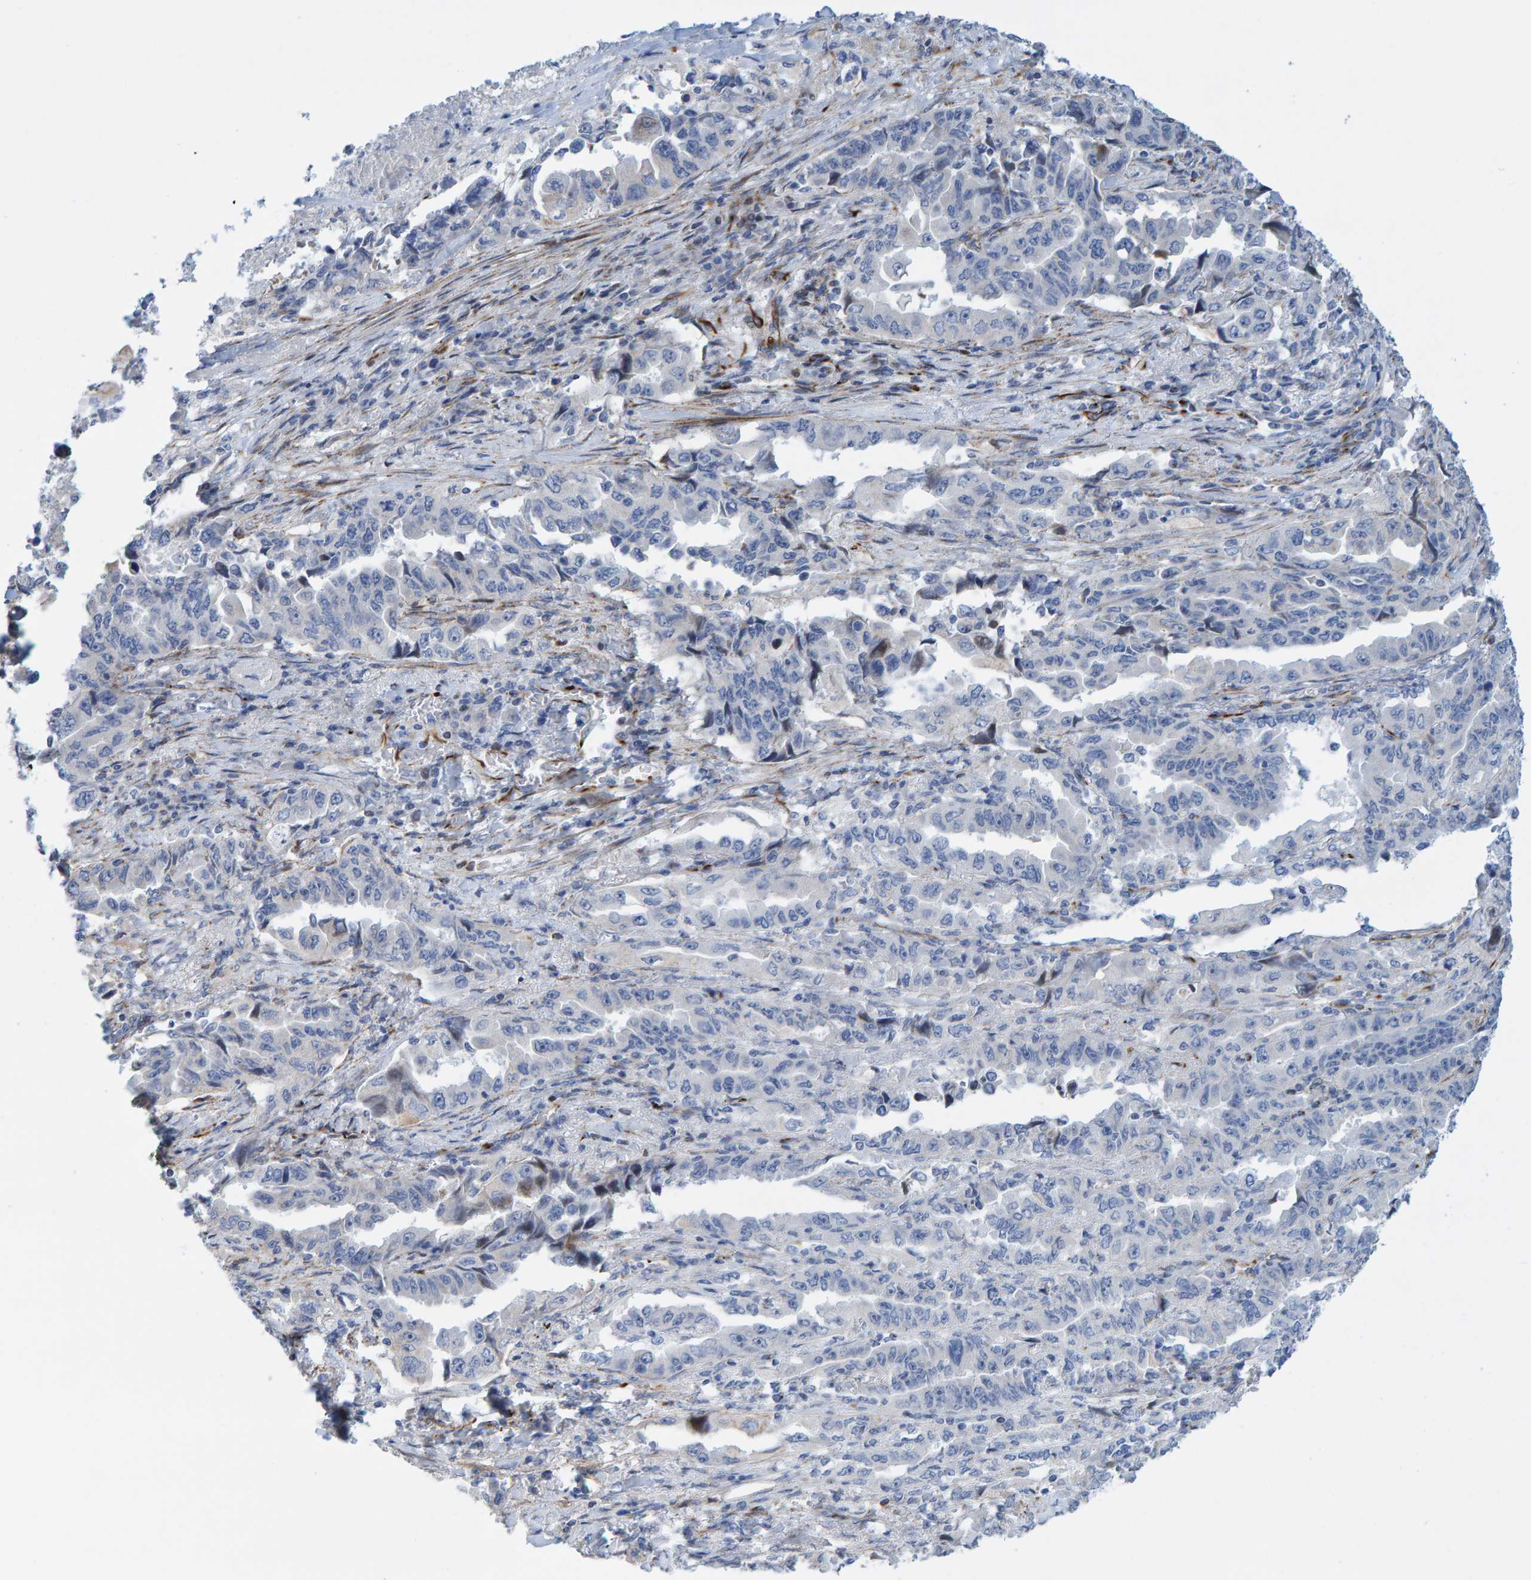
{"staining": {"intensity": "negative", "quantity": "none", "location": "none"}, "tissue": "lung cancer", "cell_type": "Tumor cells", "image_type": "cancer", "snomed": [{"axis": "morphology", "description": "Adenocarcinoma, NOS"}, {"axis": "topography", "description": "Lung"}], "caption": "High magnification brightfield microscopy of adenocarcinoma (lung) stained with DAB (3,3'-diaminobenzidine) (brown) and counterstained with hematoxylin (blue): tumor cells show no significant staining.", "gene": "POLG2", "patient": {"sex": "female", "age": 51}}